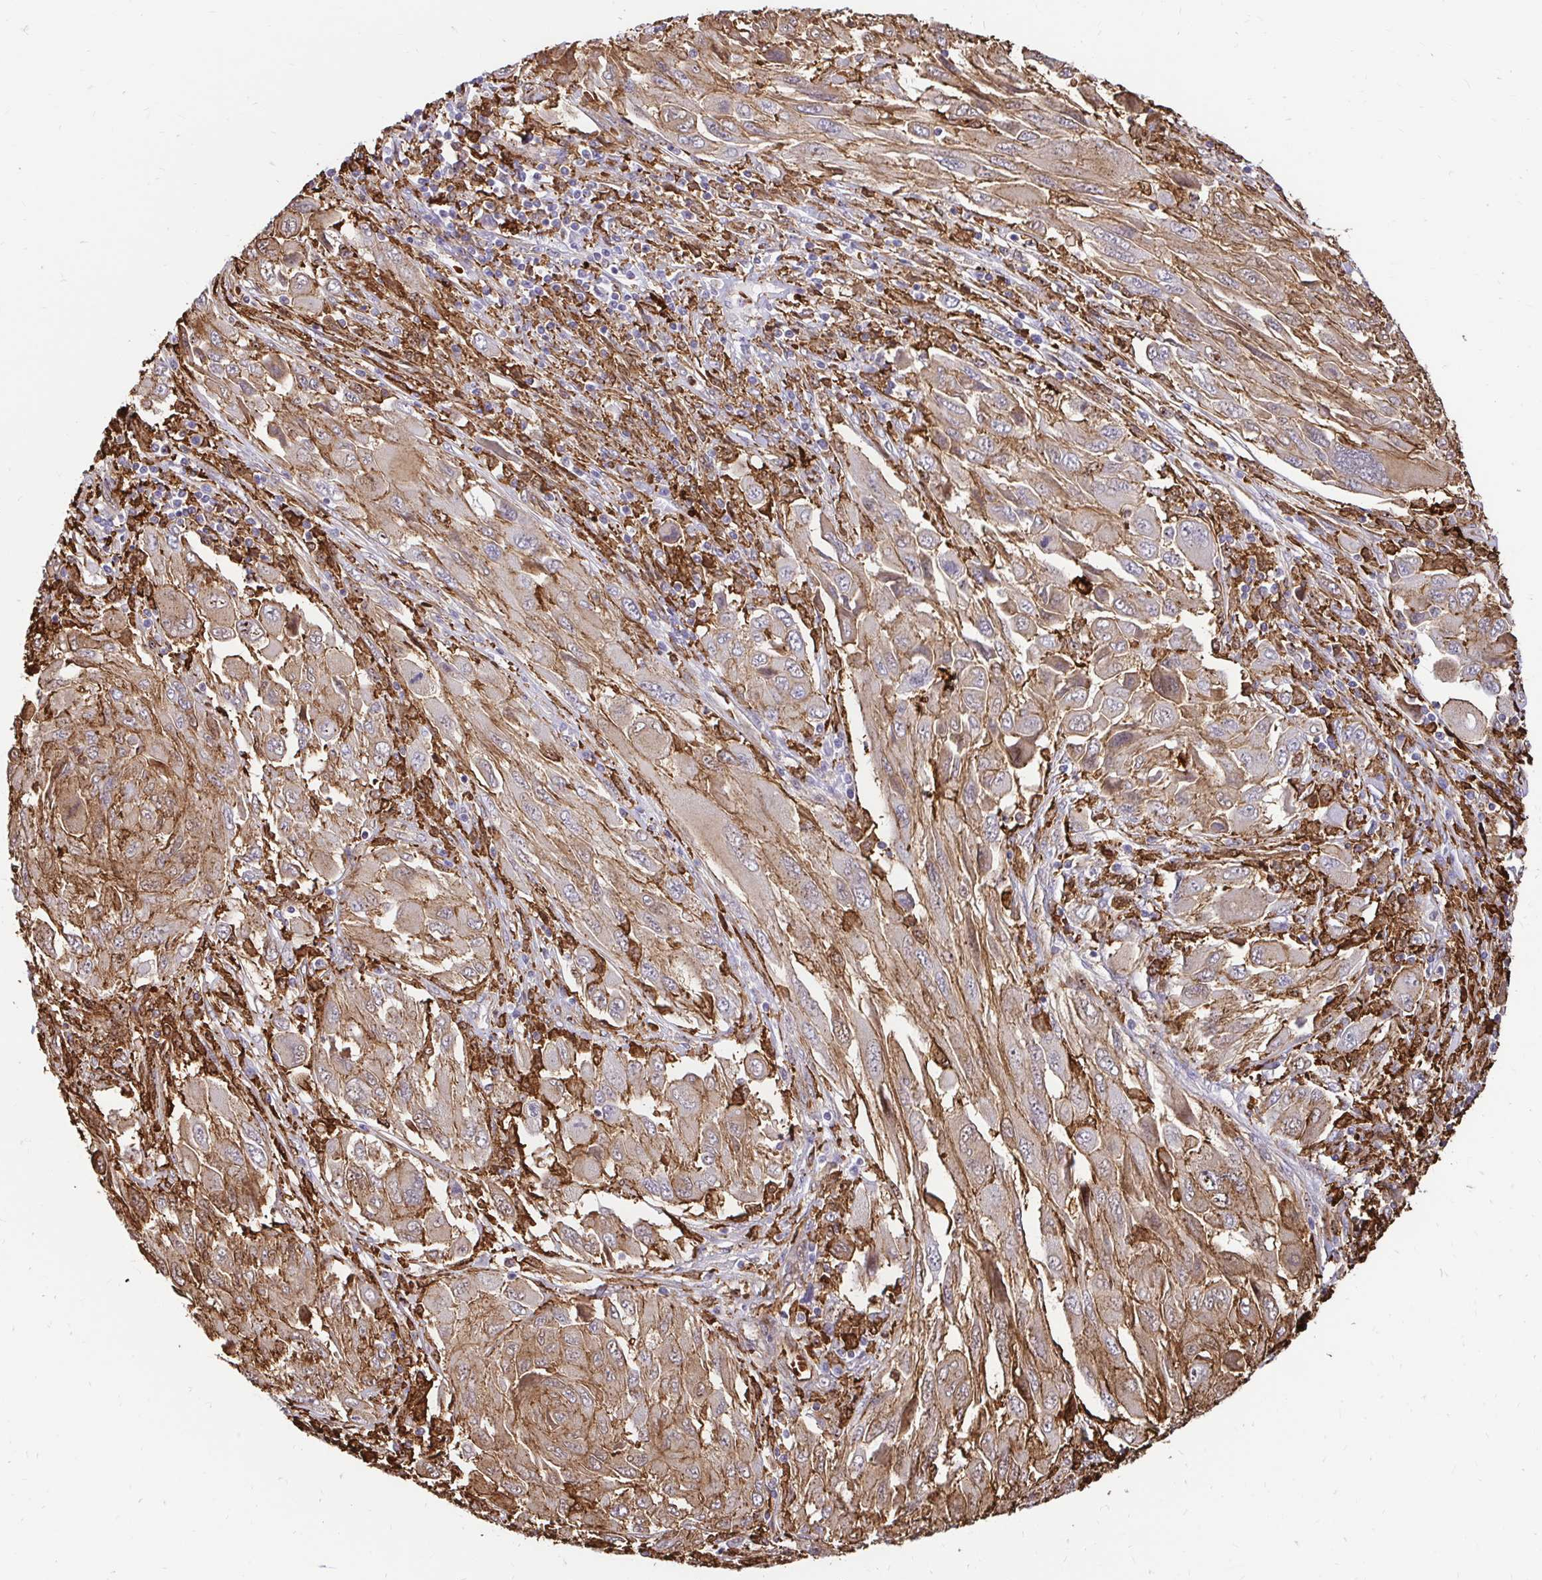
{"staining": {"intensity": "moderate", "quantity": ">75%", "location": "cytoplasmic/membranous"}, "tissue": "melanoma", "cell_type": "Tumor cells", "image_type": "cancer", "snomed": [{"axis": "morphology", "description": "Malignant melanoma, NOS"}, {"axis": "topography", "description": "Skin"}], "caption": "Malignant melanoma stained for a protein displays moderate cytoplasmic/membranous positivity in tumor cells. The protein of interest is shown in brown color, while the nuclei are stained blue.", "gene": "GSN", "patient": {"sex": "female", "age": 91}}